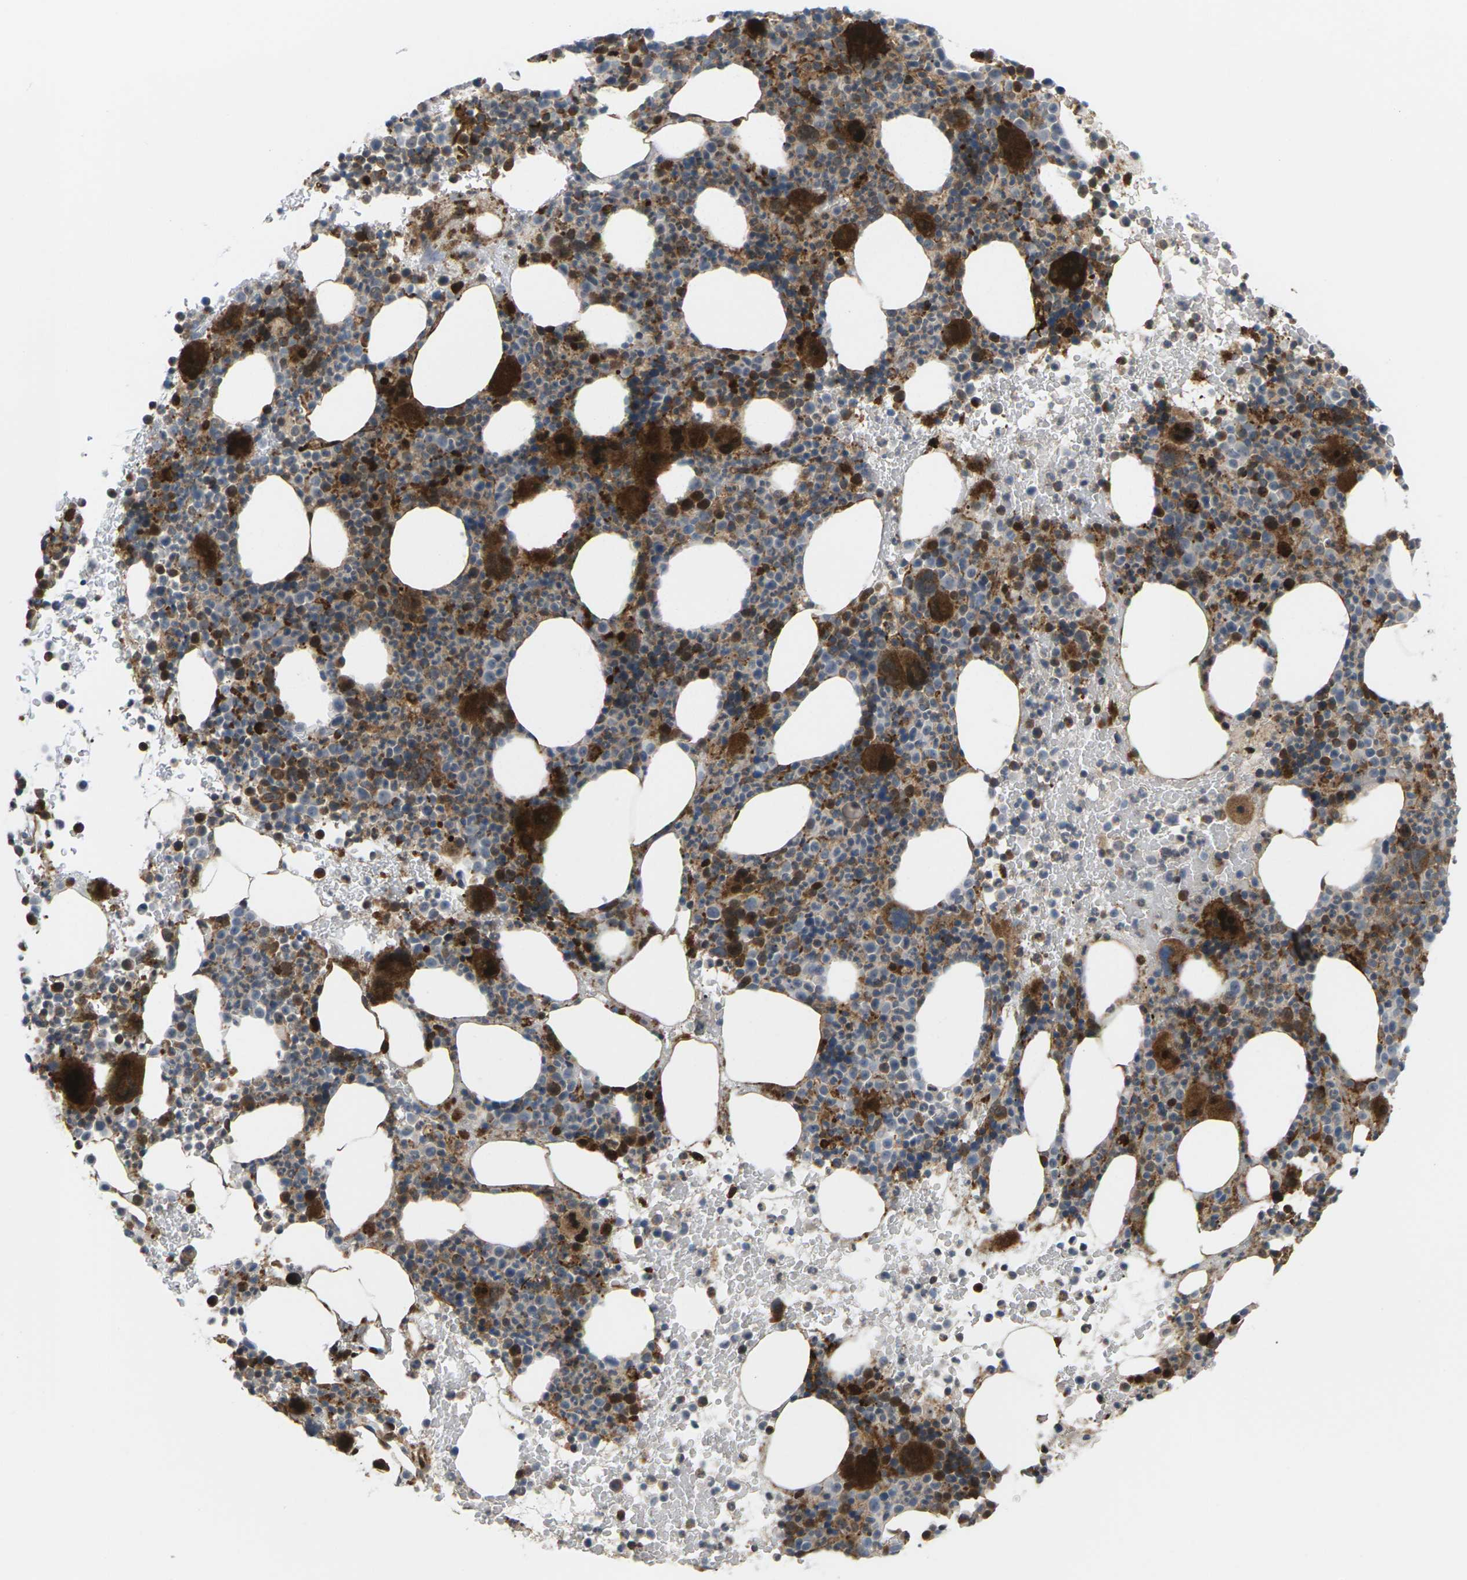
{"staining": {"intensity": "strong", "quantity": "25%-75%", "location": "cytoplasmic/membranous"}, "tissue": "bone marrow", "cell_type": "Hematopoietic cells", "image_type": "normal", "snomed": [{"axis": "morphology", "description": "Normal tissue, NOS"}, {"axis": "morphology", "description": "Inflammation, NOS"}, {"axis": "topography", "description": "Bone marrow"}], "caption": "High-power microscopy captured an IHC micrograph of unremarkable bone marrow, revealing strong cytoplasmic/membranous staining in approximately 25%-75% of hematopoietic cells.", "gene": "ROBO1", "patient": {"sex": "male", "age": 73}}